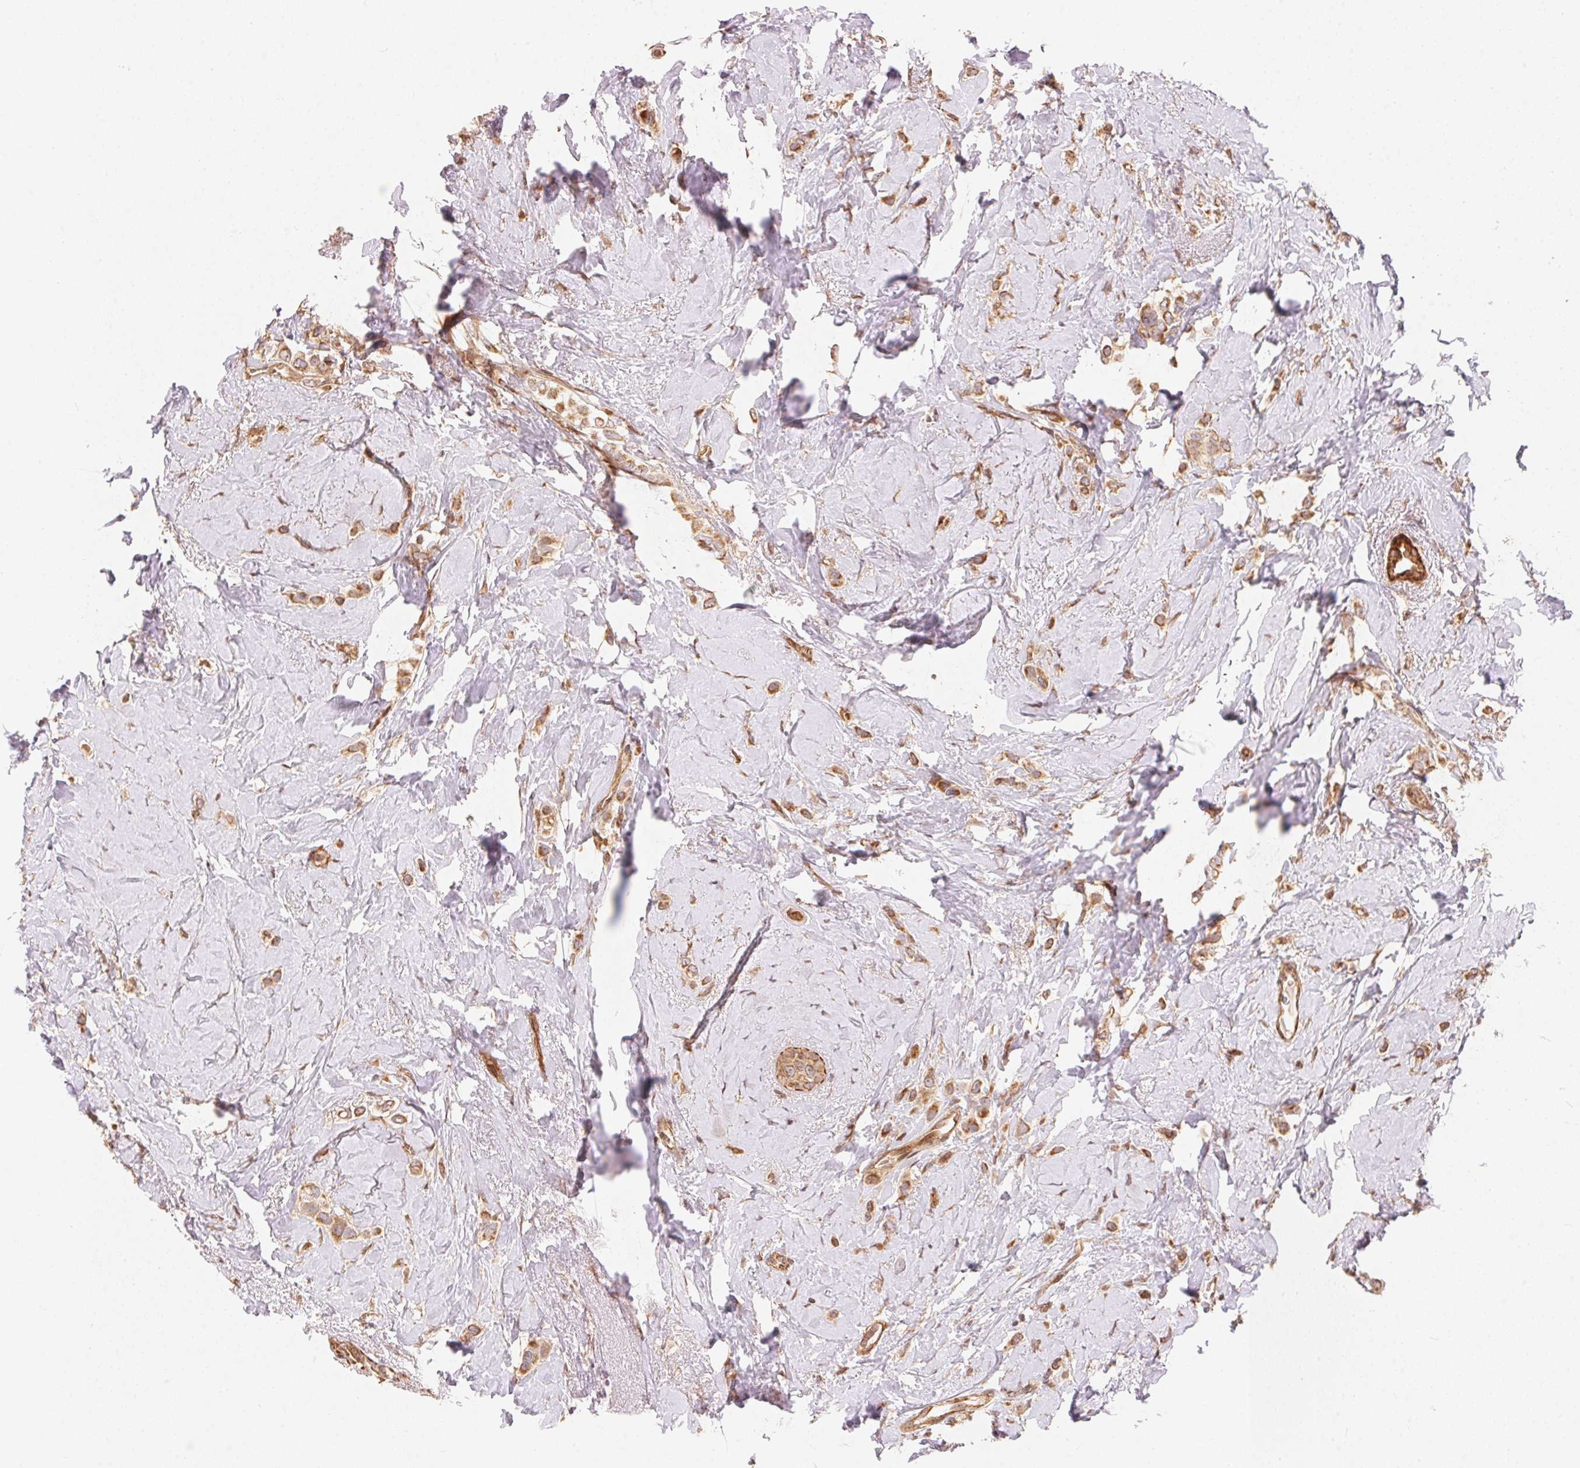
{"staining": {"intensity": "moderate", "quantity": ">75%", "location": "cytoplasmic/membranous"}, "tissue": "breast cancer", "cell_type": "Tumor cells", "image_type": "cancer", "snomed": [{"axis": "morphology", "description": "Lobular carcinoma"}, {"axis": "topography", "description": "Breast"}], "caption": "Protein staining by immunohistochemistry displays moderate cytoplasmic/membranous positivity in about >75% of tumor cells in breast cancer (lobular carcinoma). (DAB (3,3'-diaminobenzidine) IHC with brightfield microscopy, high magnification).", "gene": "TNIP2", "patient": {"sex": "female", "age": 66}}